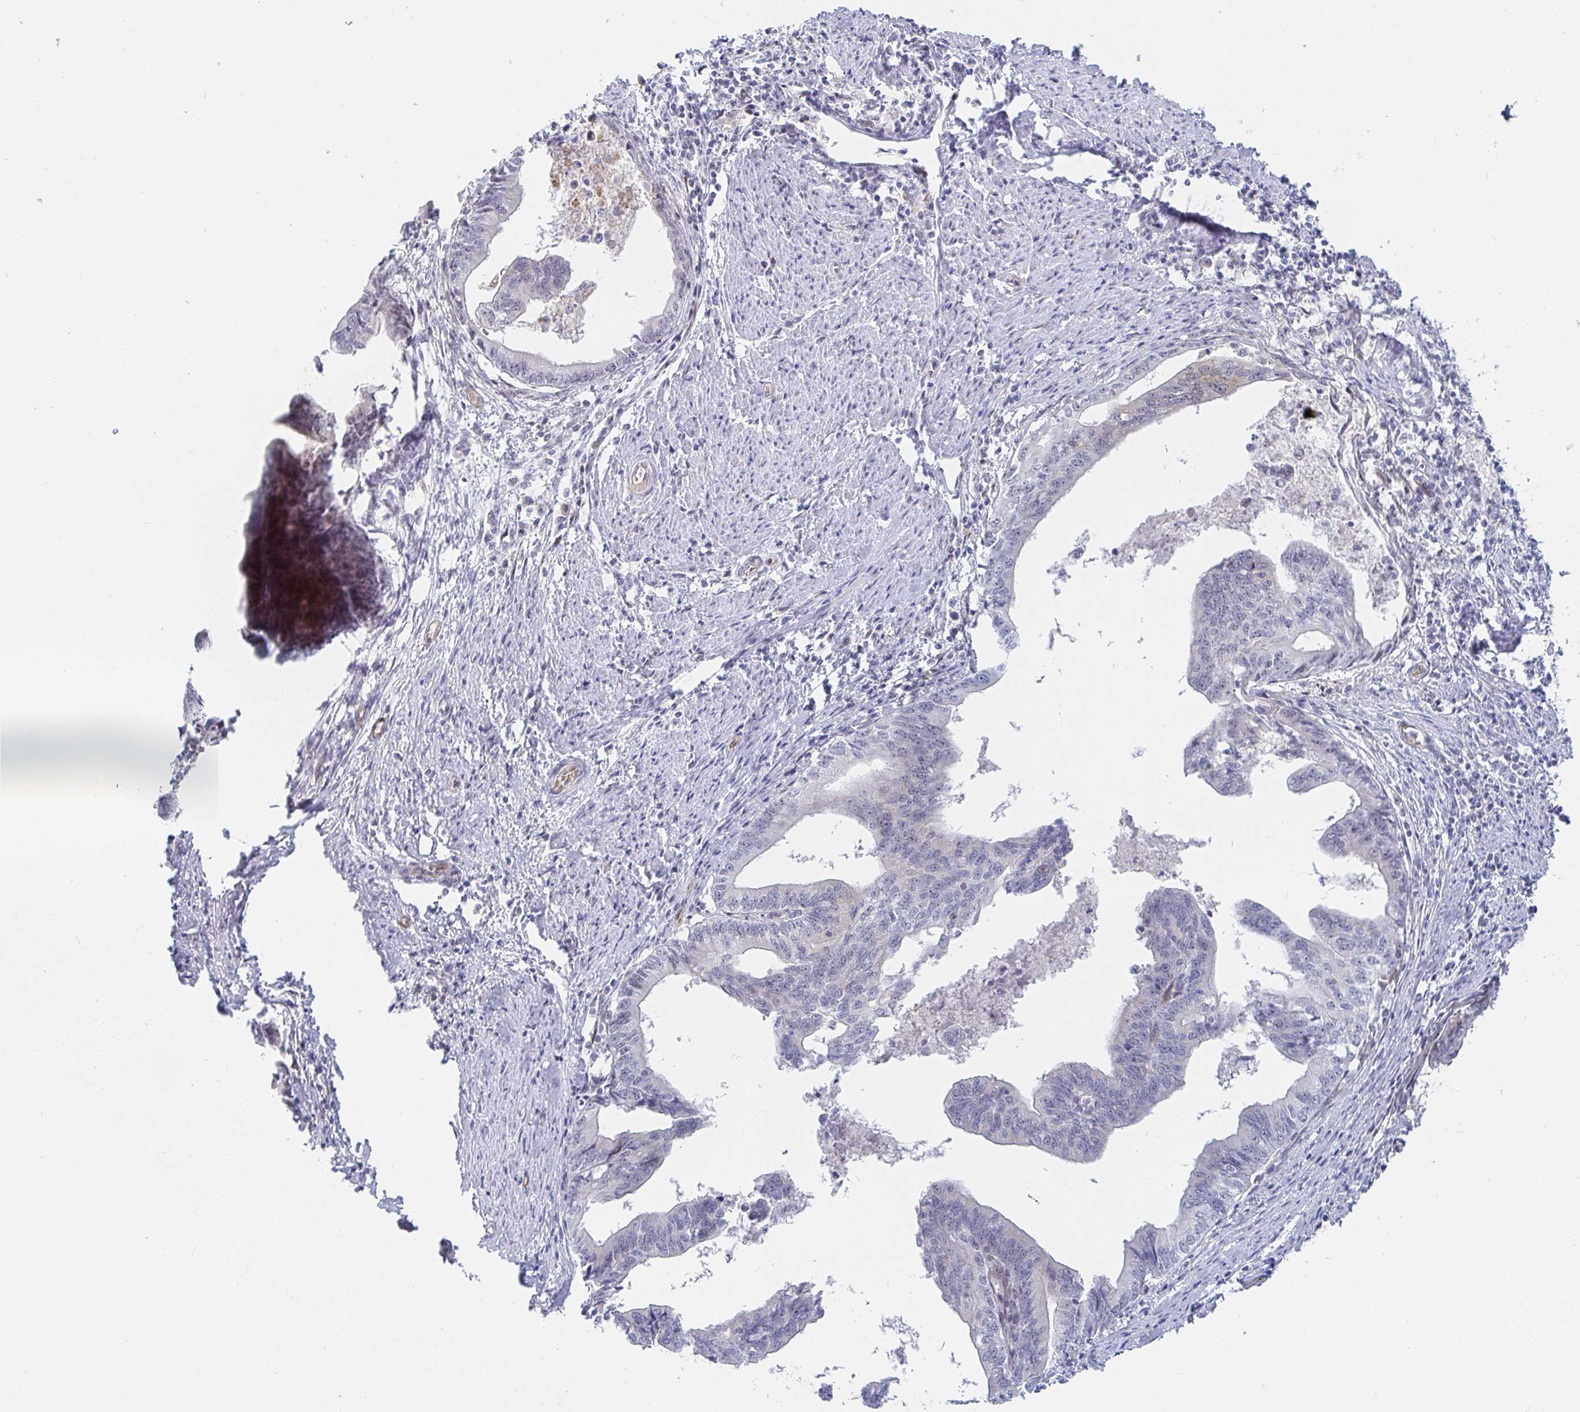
{"staining": {"intensity": "negative", "quantity": "none", "location": "none"}, "tissue": "endometrial cancer", "cell_type": "Tumor cells", "image_type": "cancer", "snomed": [{"axis": "morphology", "description": "Adenocarcinoma, NOS"}, {"axis": "topography", "description": "Endometrium"}], "caption": "DAB (3,3'-diaminobenzidine) immunohistochemical staining of adenocarcinoma (endometrial) reveals no significant expression in tumor cells.", "gene": "COL28A1", "patient": {"sex": "female", "age": 65}}